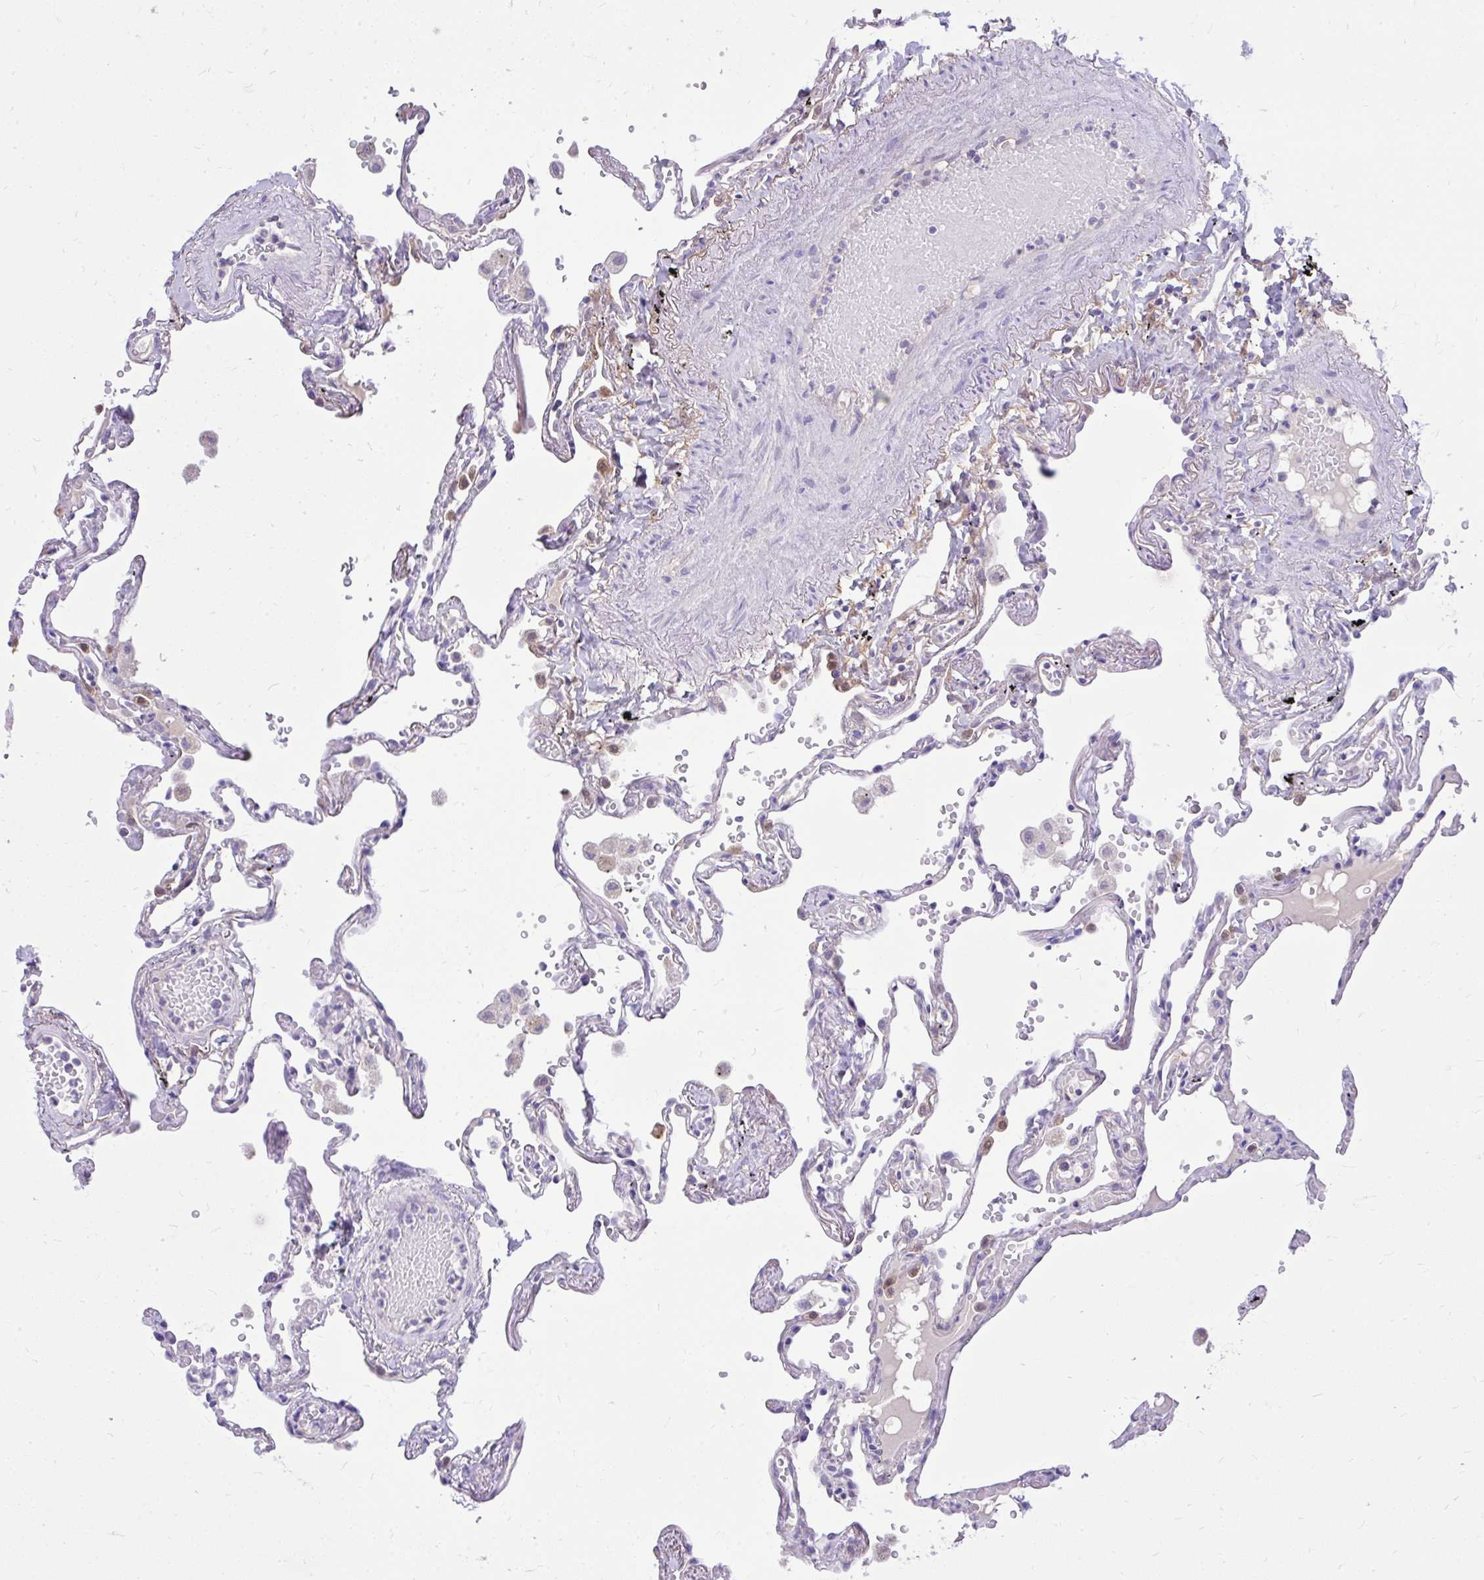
{"staining": {"intensity": "moderate", "quantity": "<25%", "location": "cytoplasmic/membranous"}, "tissue": "lung", "cell_type": "Alveolar cells", "image_type": "normal", "snomed": [{"axis": "morphology", "description": "Normal tissue, NOS"}, {"axis": "topography", "description": "Lung"}], "caption": "Benign lung displays moderate cytoplasmic/membranous positivity in about <25% of alveolar cells.", "gene": "NNMT", "patient": {"sex": "female", "age": 67}}